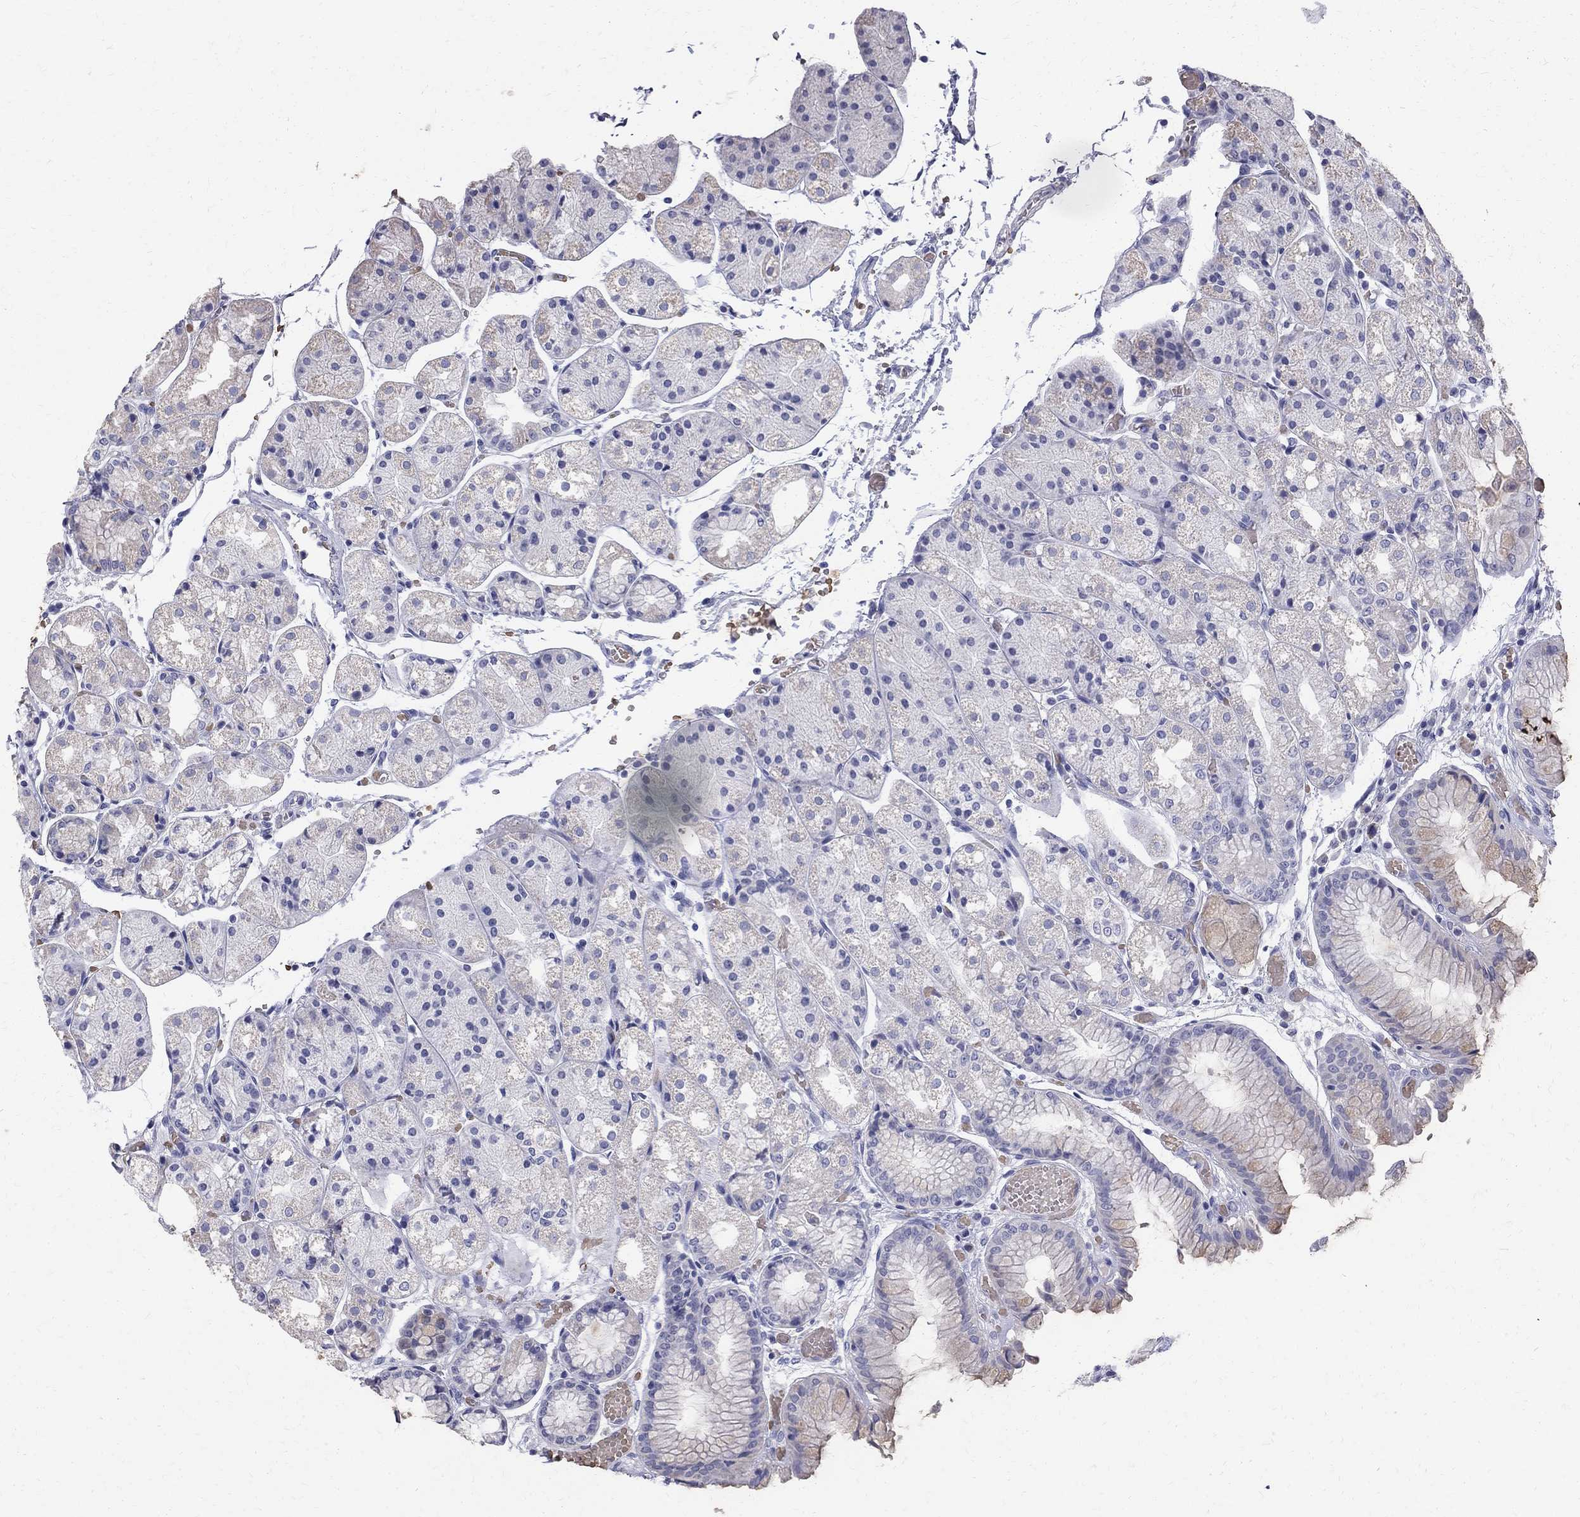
{"staining": {"intensity": "weak", "quantity": "<25%", "location": "cytoplasmic/membranous"}, "tissue": "stomach", "cell_type": "Glandular cells", "image_type": "normal", "snomed": [{"axis": "morphology", "description": "Normal tissue, NOS"}, {"axis": "topography", "description": "Stomach, upper"}], "caption": "Stomach stained for a protein using immunohistochemistry shows no positivity glandular cells.", "gene": "AGER", "patient": {"sex": "male", "age": 72}}